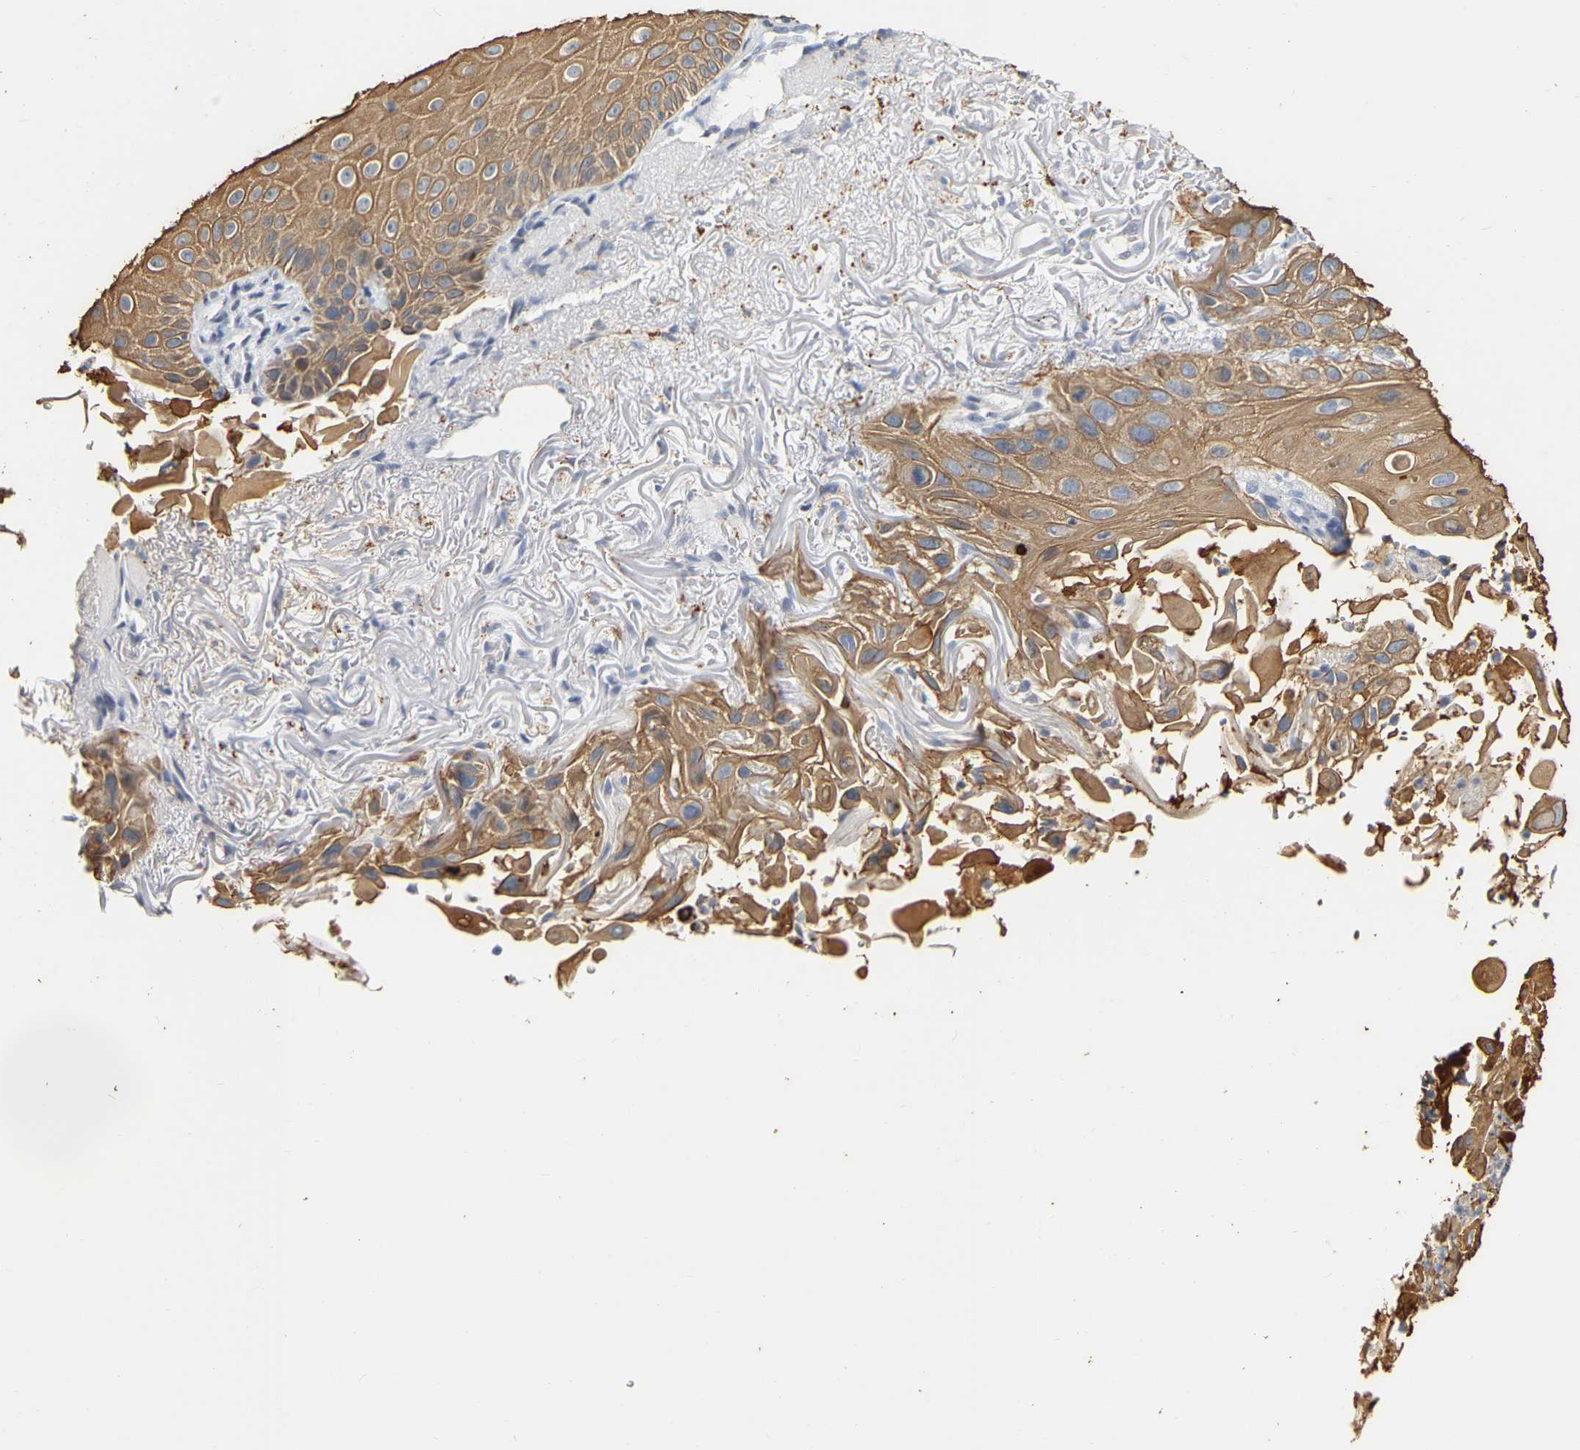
{"staining": {"intensity": "moderate", "quantity": ">75%", "location": "cytoplasmic/membranous"}, "tissue": "skin cancer", "cell_type": "Tumor cells", "image_type": "cancer", "snomed": [{"axis": "morphology", "description": "Squamous cell carcinoma, NOS"}, {"axis": "topography", "description": "Skin"}], "caption": "A medium amount of moderate cytoplasmic/membranous expression is present in about >75% of tumor cells in squamous cell carcinoma (skin) tissue.", "gene": "KRT76", "patient": {"sex": "female", "age": 77}}